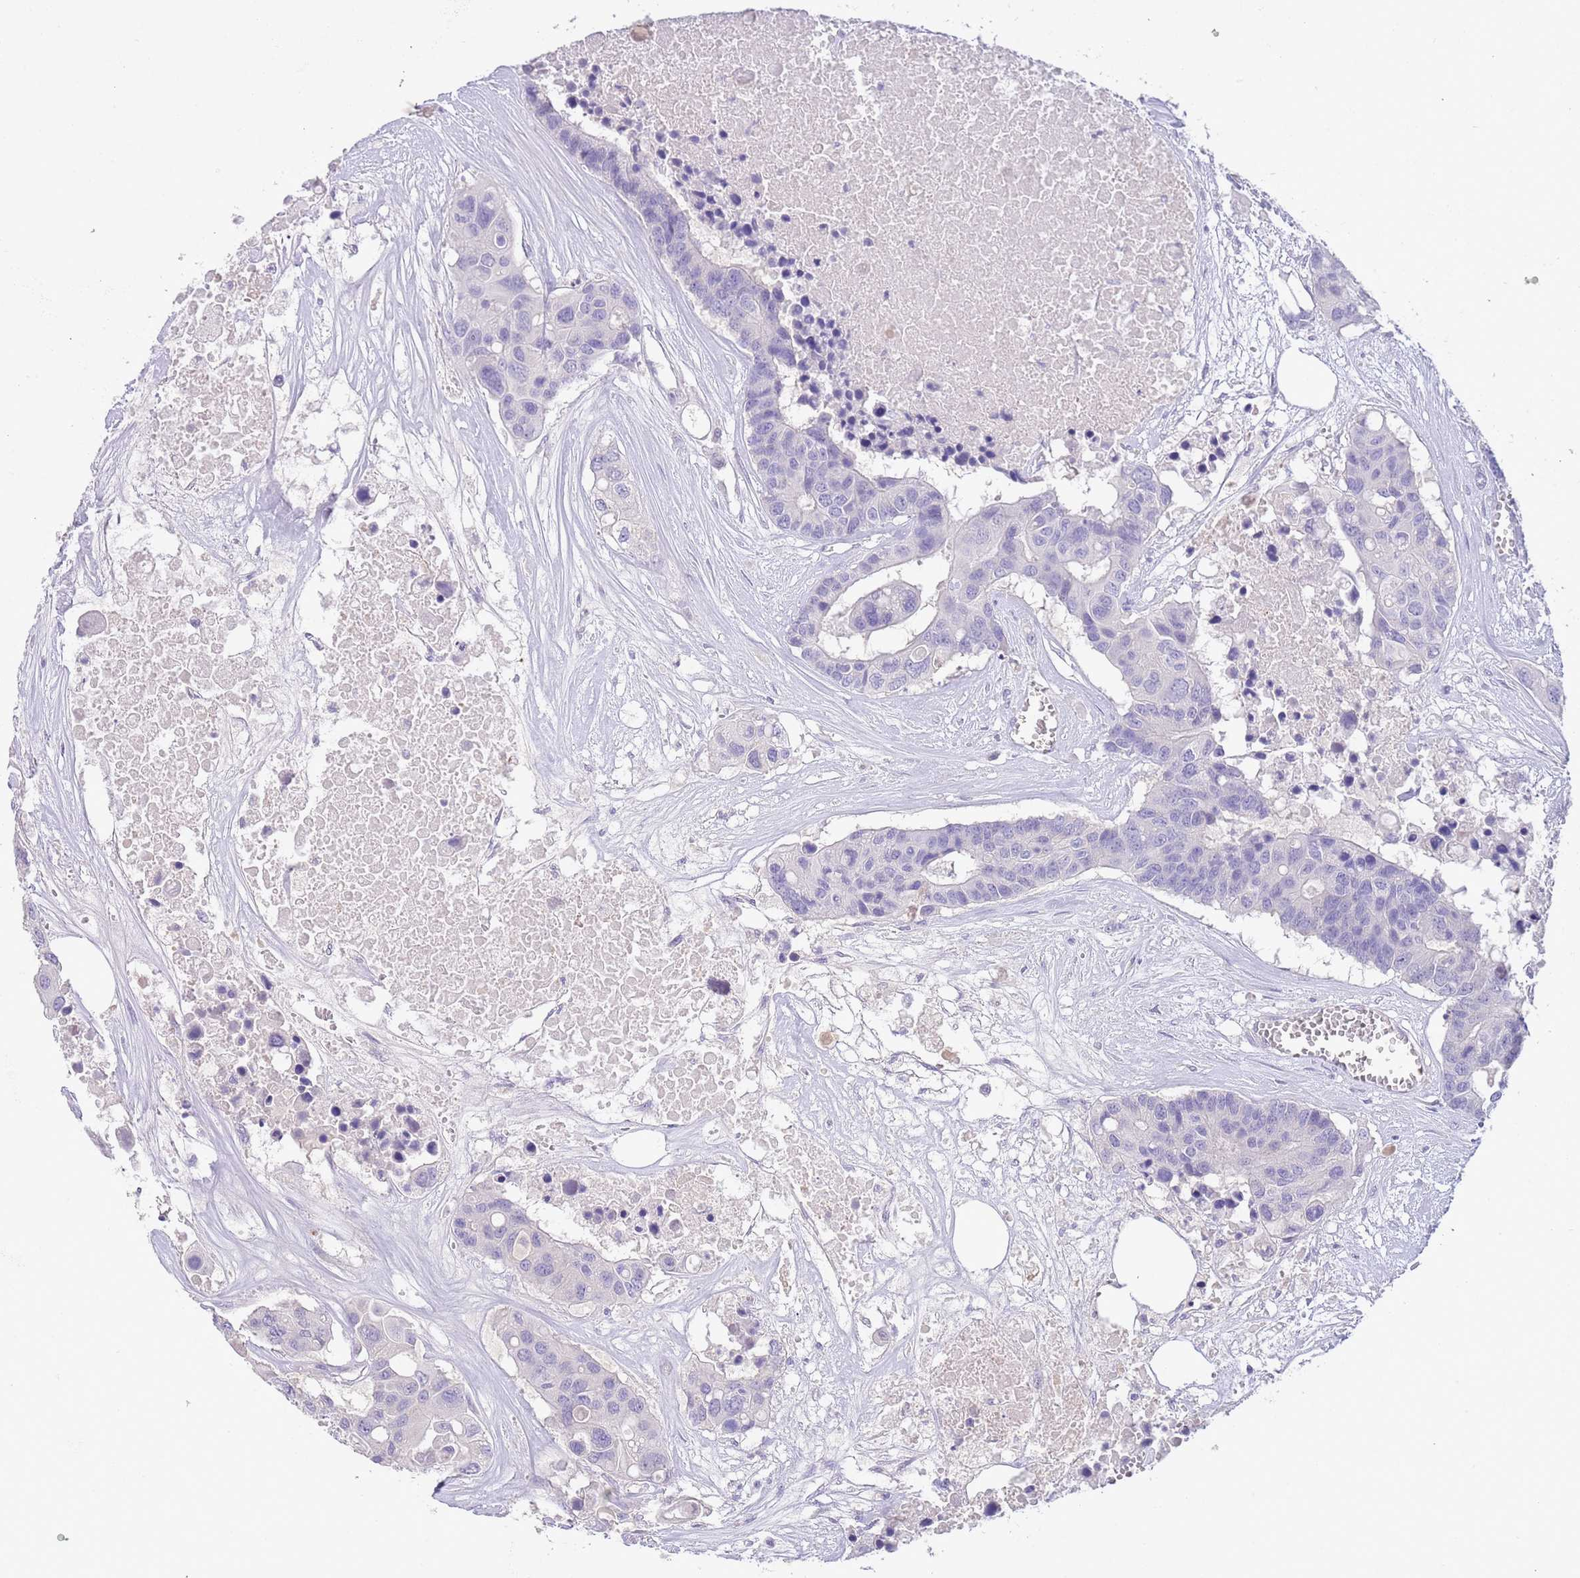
{"staining": {"intensity": "negative", "quantity": "none", "location": "none"}, "tissue": "colorectal cancer", "cell_type": "Tumor cells", "image_type": "cancer", "snomed": [{"axis": "morphology", "description": "Adenocarcinoma, NOS"}, {"axis": "topography", "description": "Colon"}], "caption": "Human colorectal cancer stained for a protein using immunohistochemistry (IHC) shows no expression in tumor cells.", "gene": "SFTPA1", "patient": {"sex": "male", "age": 77}}